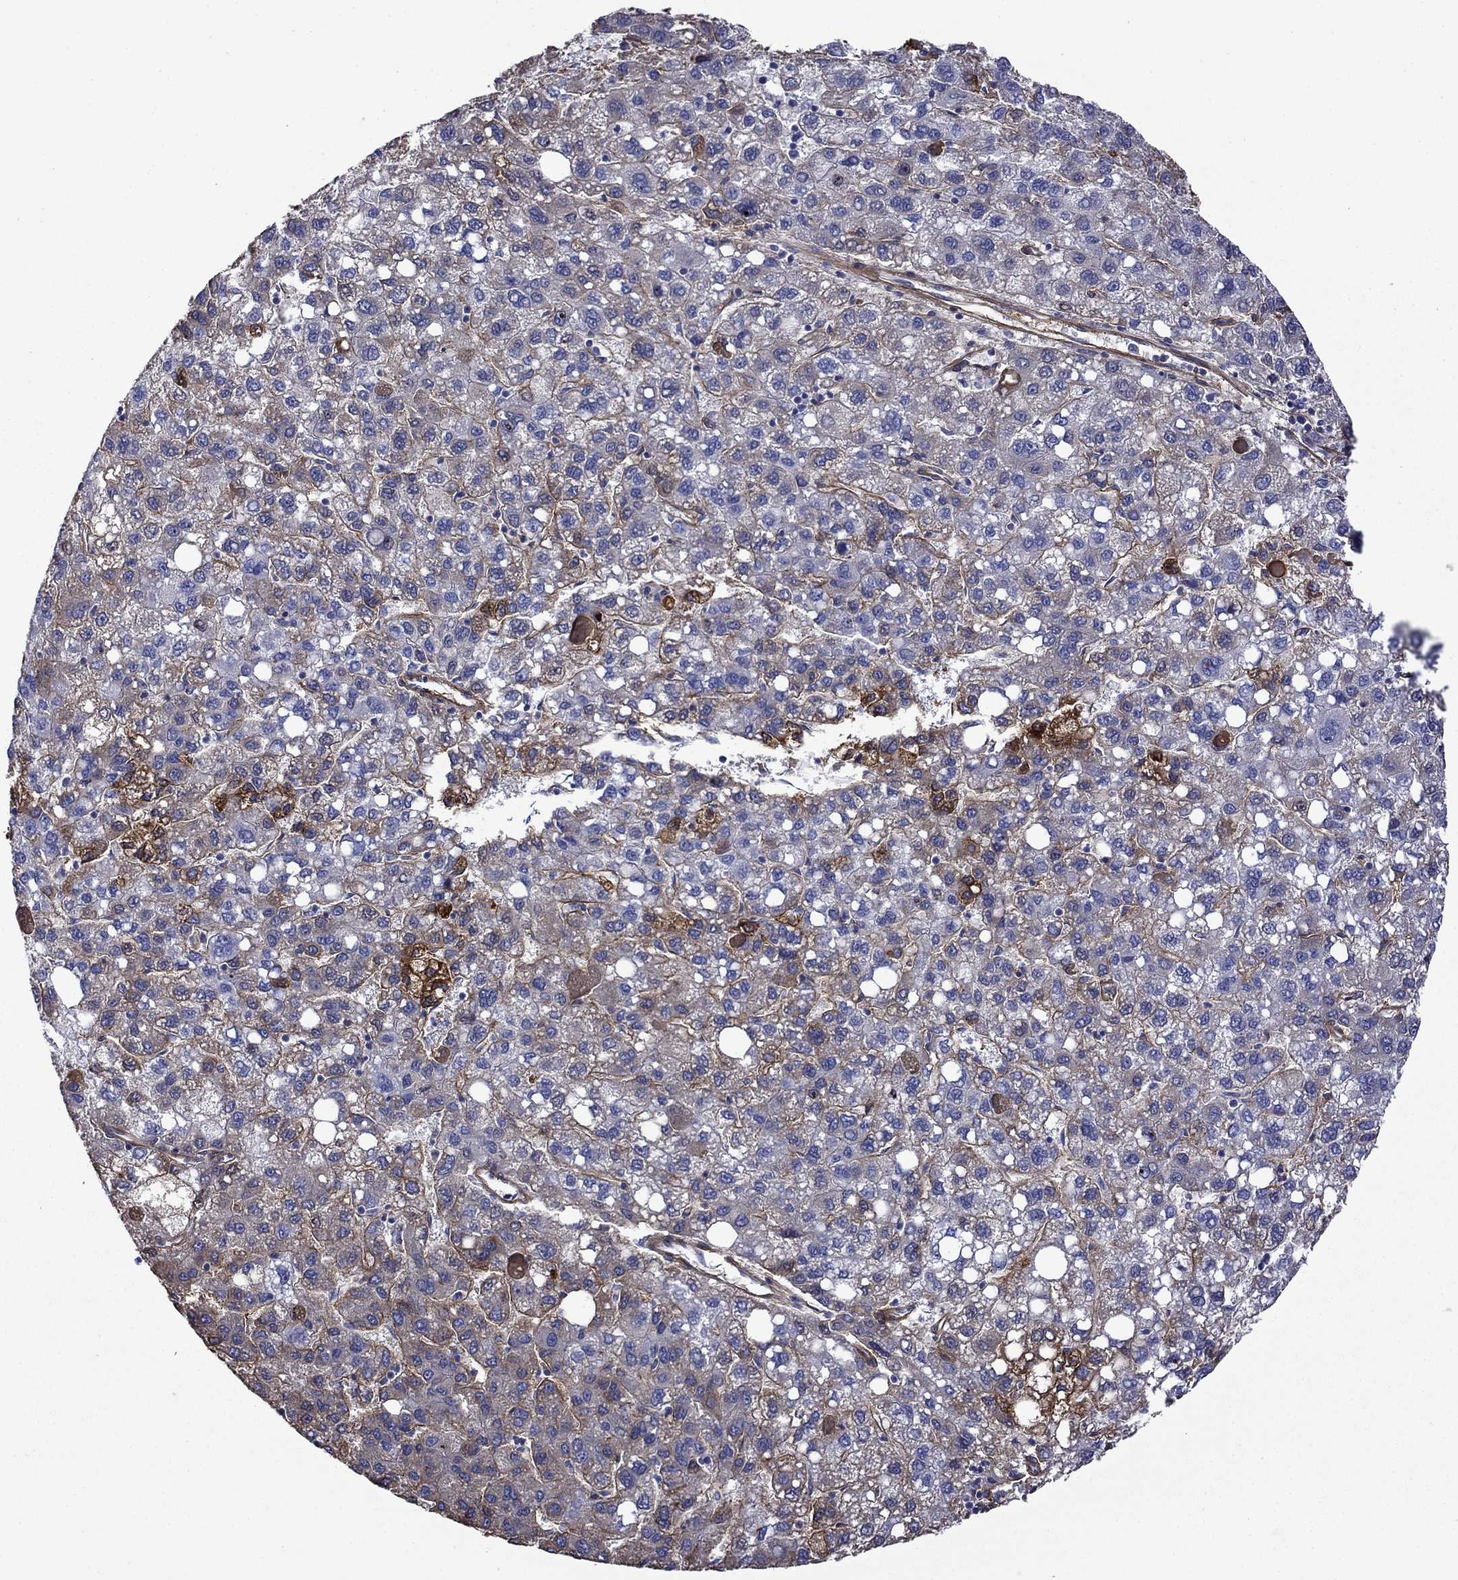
{"staining": {"intensity": "moderate", "quantity": "<25%", "location": "cytoplasmic/membranous"}, "tissue": "liver cancer", "cell_type": "Tumor cells", "image_type": "cancer", "snomed": [{"axis": "morphology", "description": "Carcinoma, Hepatocellular, NOS"}, {"axis": "topography", "description": "Liver"}], "caption": "The histopathology image displays immunohistochemical staining of hepatocellular carcinoma (liver). There is moderate cytoplasmic/membranous expression is identified in approximately <25% of tumor cells.", "gene": "HSPG2", "patient": {"sex": "female", "age": 82}}